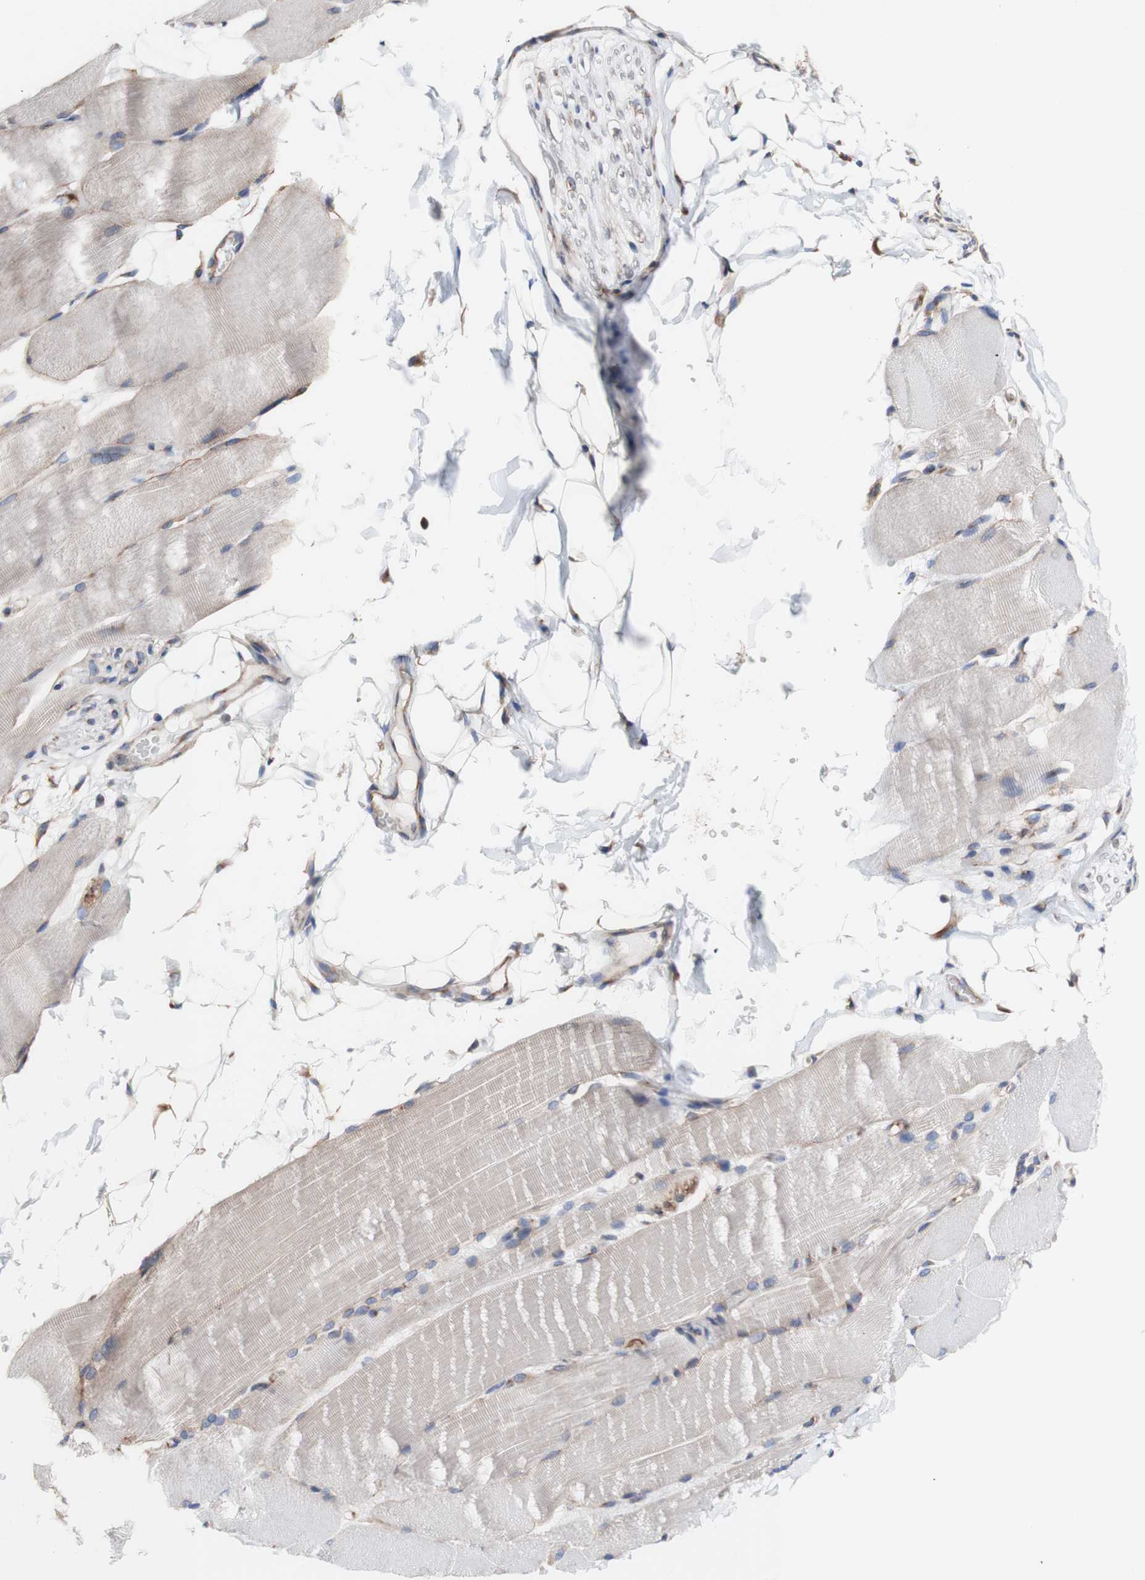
{"staining": {"intensity": "weak", "quantity": ">75%", "location": "cytoplasmic/membranous"}, "tissue": "skeletal muscle", "cell_type": "Myocytes", "image_type": "normal", "snomed": [{"axis": "morphology", "description": "Normal tissue, NOS"}, {"axis": "topography", "description": "Skin"}, {"axis": "topography", "description": "Skeletal muscle"}], "caption": "This is a photomicrograph of immunohistochemistry (IHC) staining of unremarkable skeletal muscle, which shows weak positivity in the cytoplasmic/membranous of myocytes.", "gene": "LRIG3", "patient": {"sex": "male", "age": 83}}